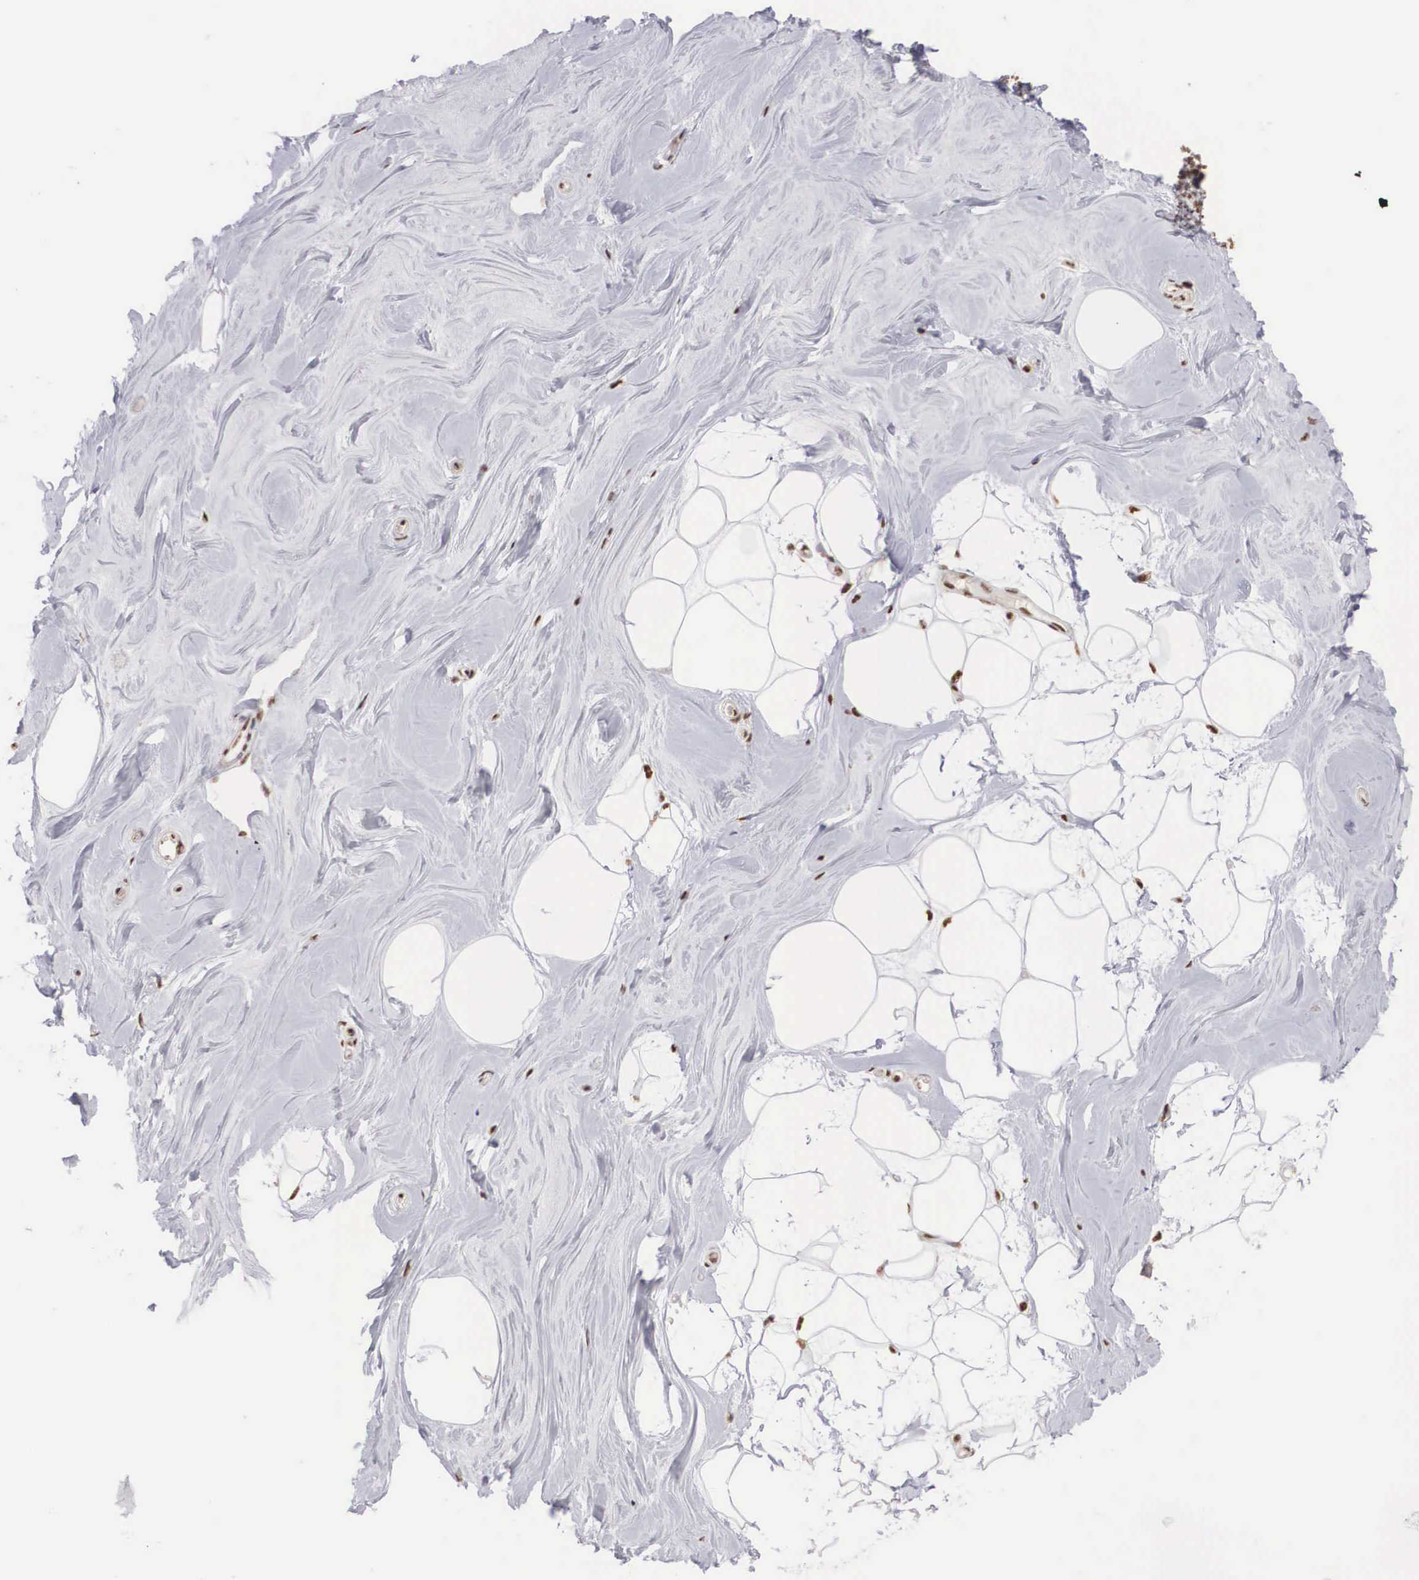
{"staining": {"intensity": "strong", "quantity": ">75%", "location": "nuclear"}, "tissue": "adipose tissue", "cell_type": "Adipocytes", "image_type": "normal", "snomed": [{"axis": "morphology", "description": "Normal tissue, NOS"}, {"axis": "topography", "description": "Breast"}], "caption": "This is a photomicrograph of immunohistochemistry staining of normal adipose tissue, which shows strong staining in the nuclear of adipocytes.", "gene": "HTATSF1", "patient": {"sex": "female", "age": 44}}